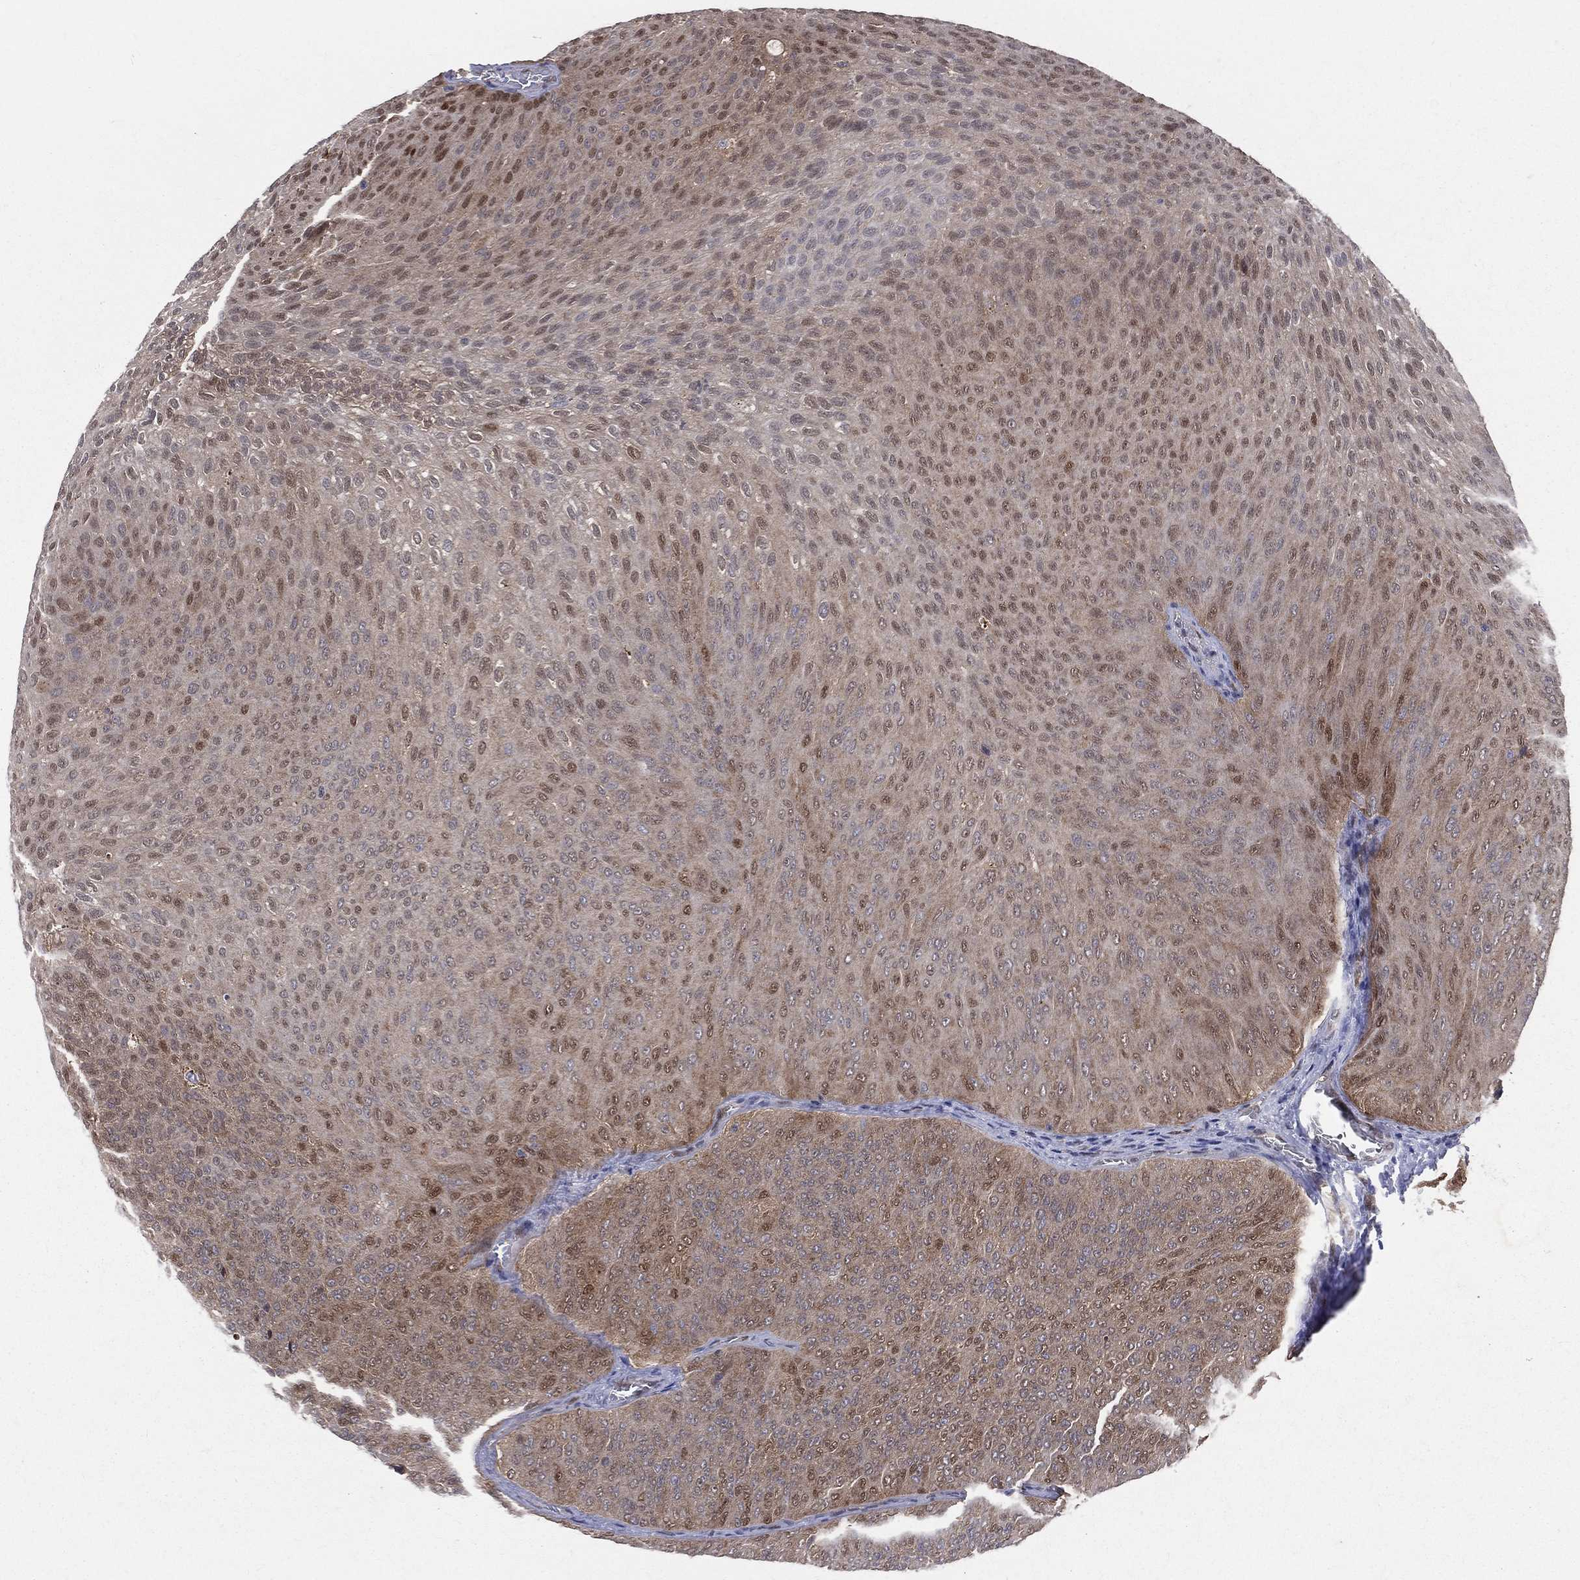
{"staining": {"intensity": "moderate", "quantity": "<25%", "location": "nuclear"}, "tissue": "urothelial cancer", "cell_type": "Tumor cells", "image_type": "cancer", "snomed": [{"axis": "morphology", "description": "Urothelial carcinoma, Low grade"}, {"axis": "topography", "description": "Urinary bladder"}], "caption": "This is an image of immunohistochemistry staining of urothelial cancer, which shows moderate expression in the nuclear of tumor cells.", "gene": "GMPR2", "patient": {"sex": "male", "age": 78}}